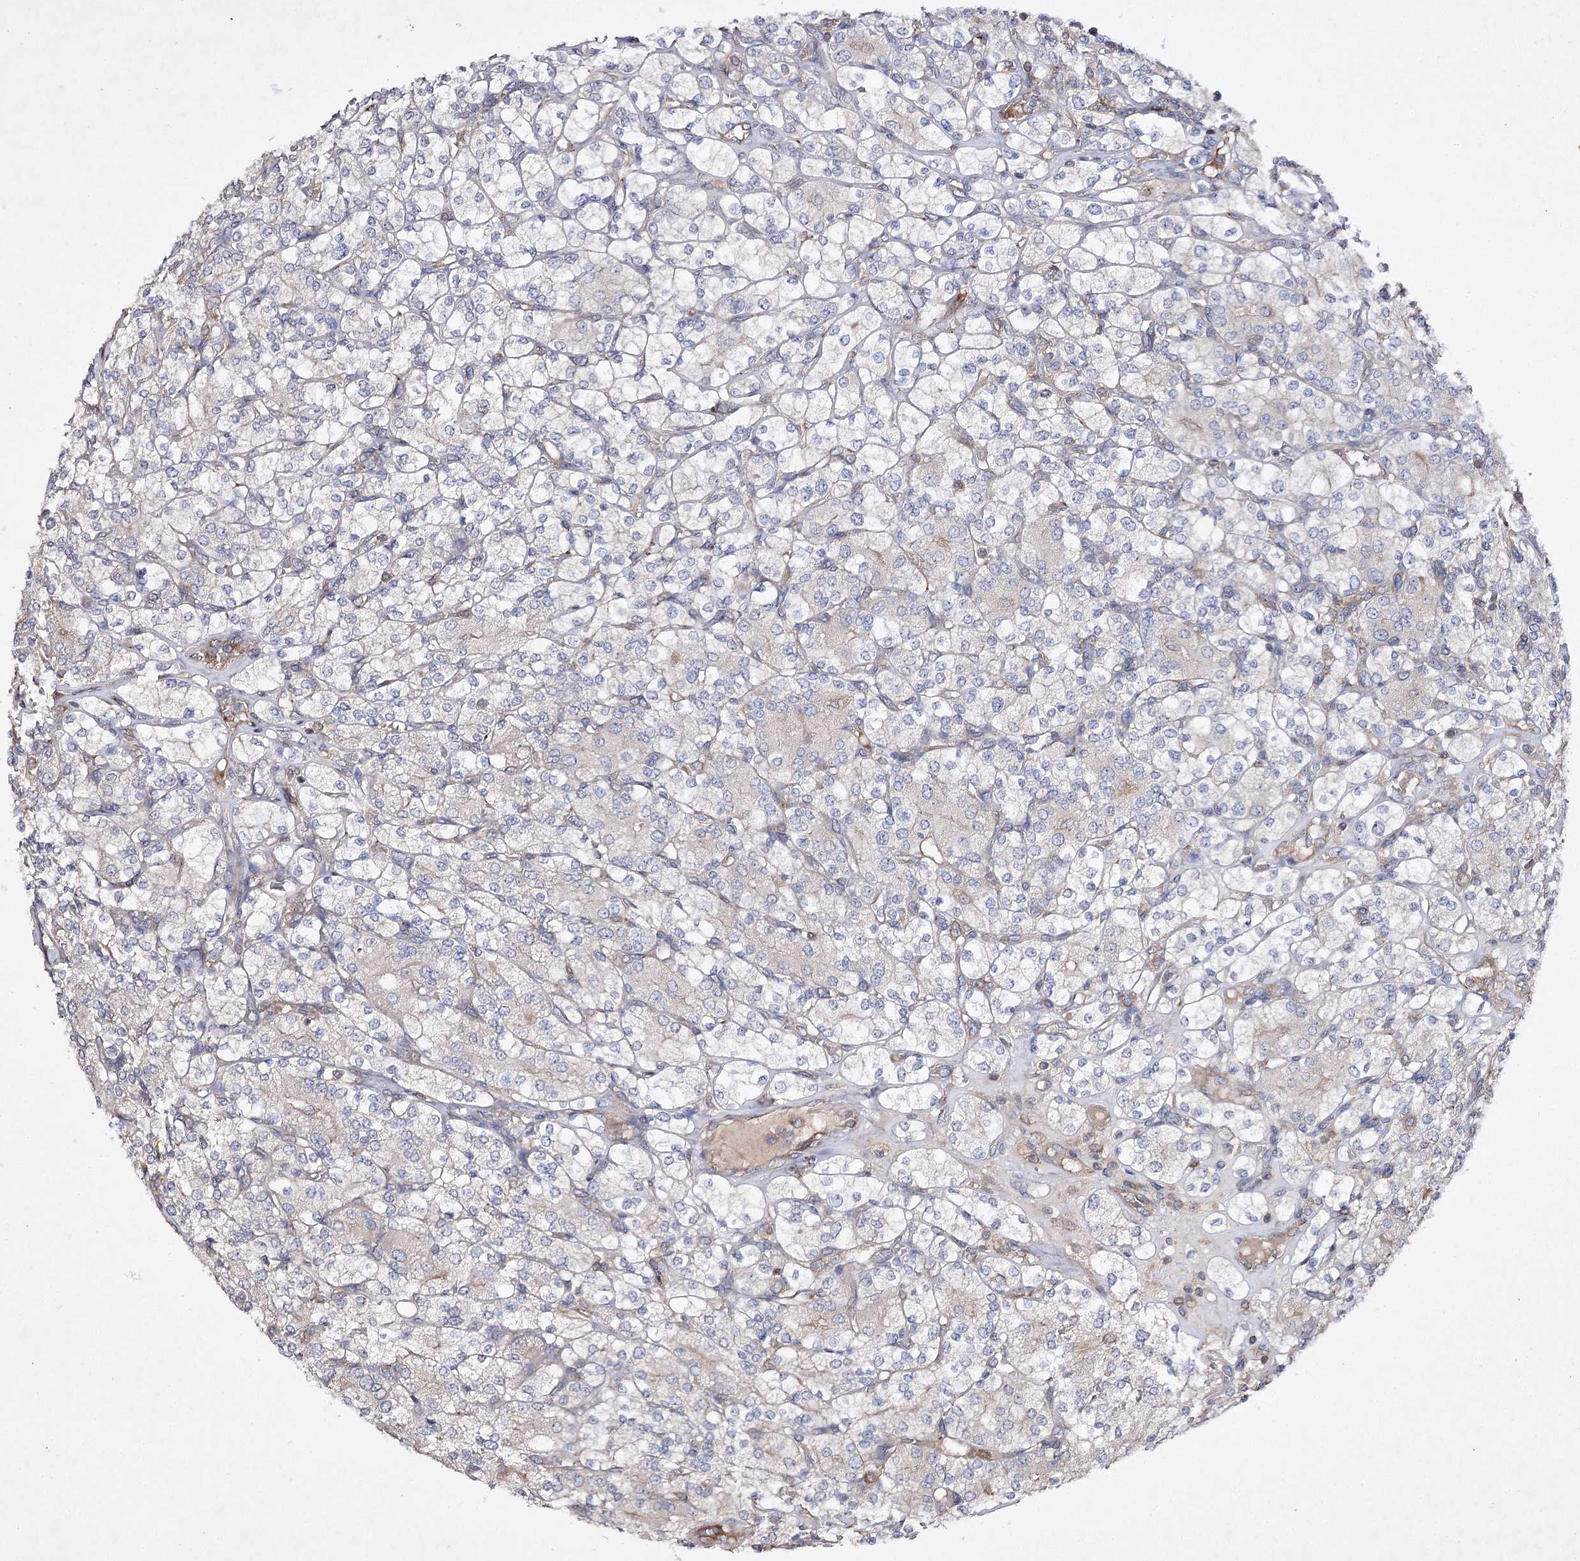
{"staining": {"intensity": "negative", "quantity": "none", "location": "none"}, "tissue": "renal cancer", "cell_type": "Tumor cells", "image_type": "cancer", "snomed": [{"axis": "morphology", "description": "Adenocarcinoma, NOS"}, {"axis": "topography", "description": "Kidney"}], "caption": "Immunohistochemical staining of renal adenocarcinoma exhibits no significant positivity in tumor cells.", "gene": "BCR", "patient": {"sex": "male", "age": 77}}